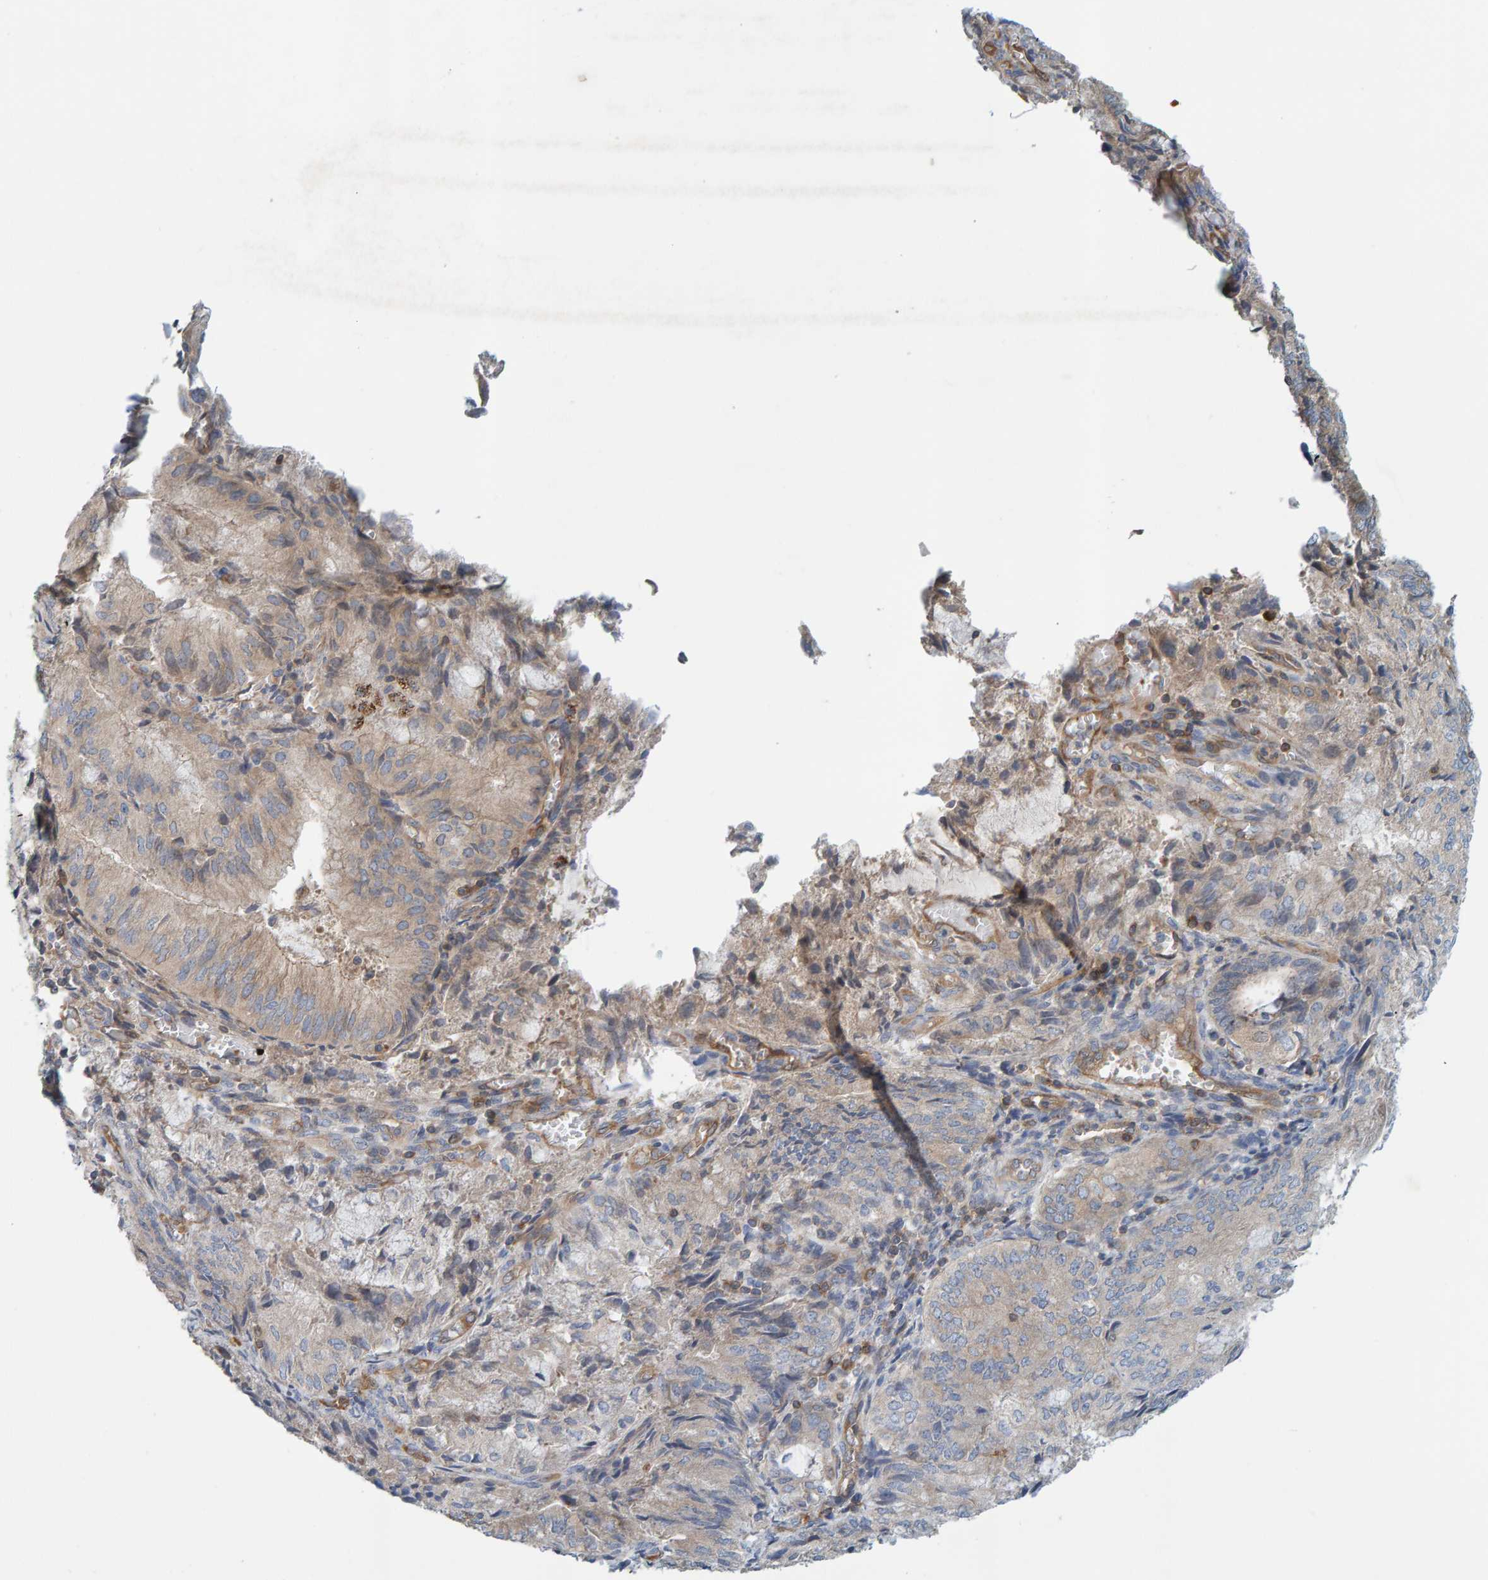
{"staining": {"intensity": "weak", "quantity": "<25%", "location": "cytoplasmic/membranous"}, "tissue": "endometrial cancer", "cell_type": "Tumor cells", "image_type": "cancer", "snomed": [{"axis": "morphology", "description": "Adenocarcinoma, NOS"}, {"axis": "topography", "description": "Endometrium"}], "caption": "DAB (3,3'-diaminobenzidine) immunohistochemical staining of human endometrial cancer (adenocarcinoma) reveals no significant positivity in tumor cells.", "gene": "PRKD2", "patient": {"sex": "female", "age": 81}}